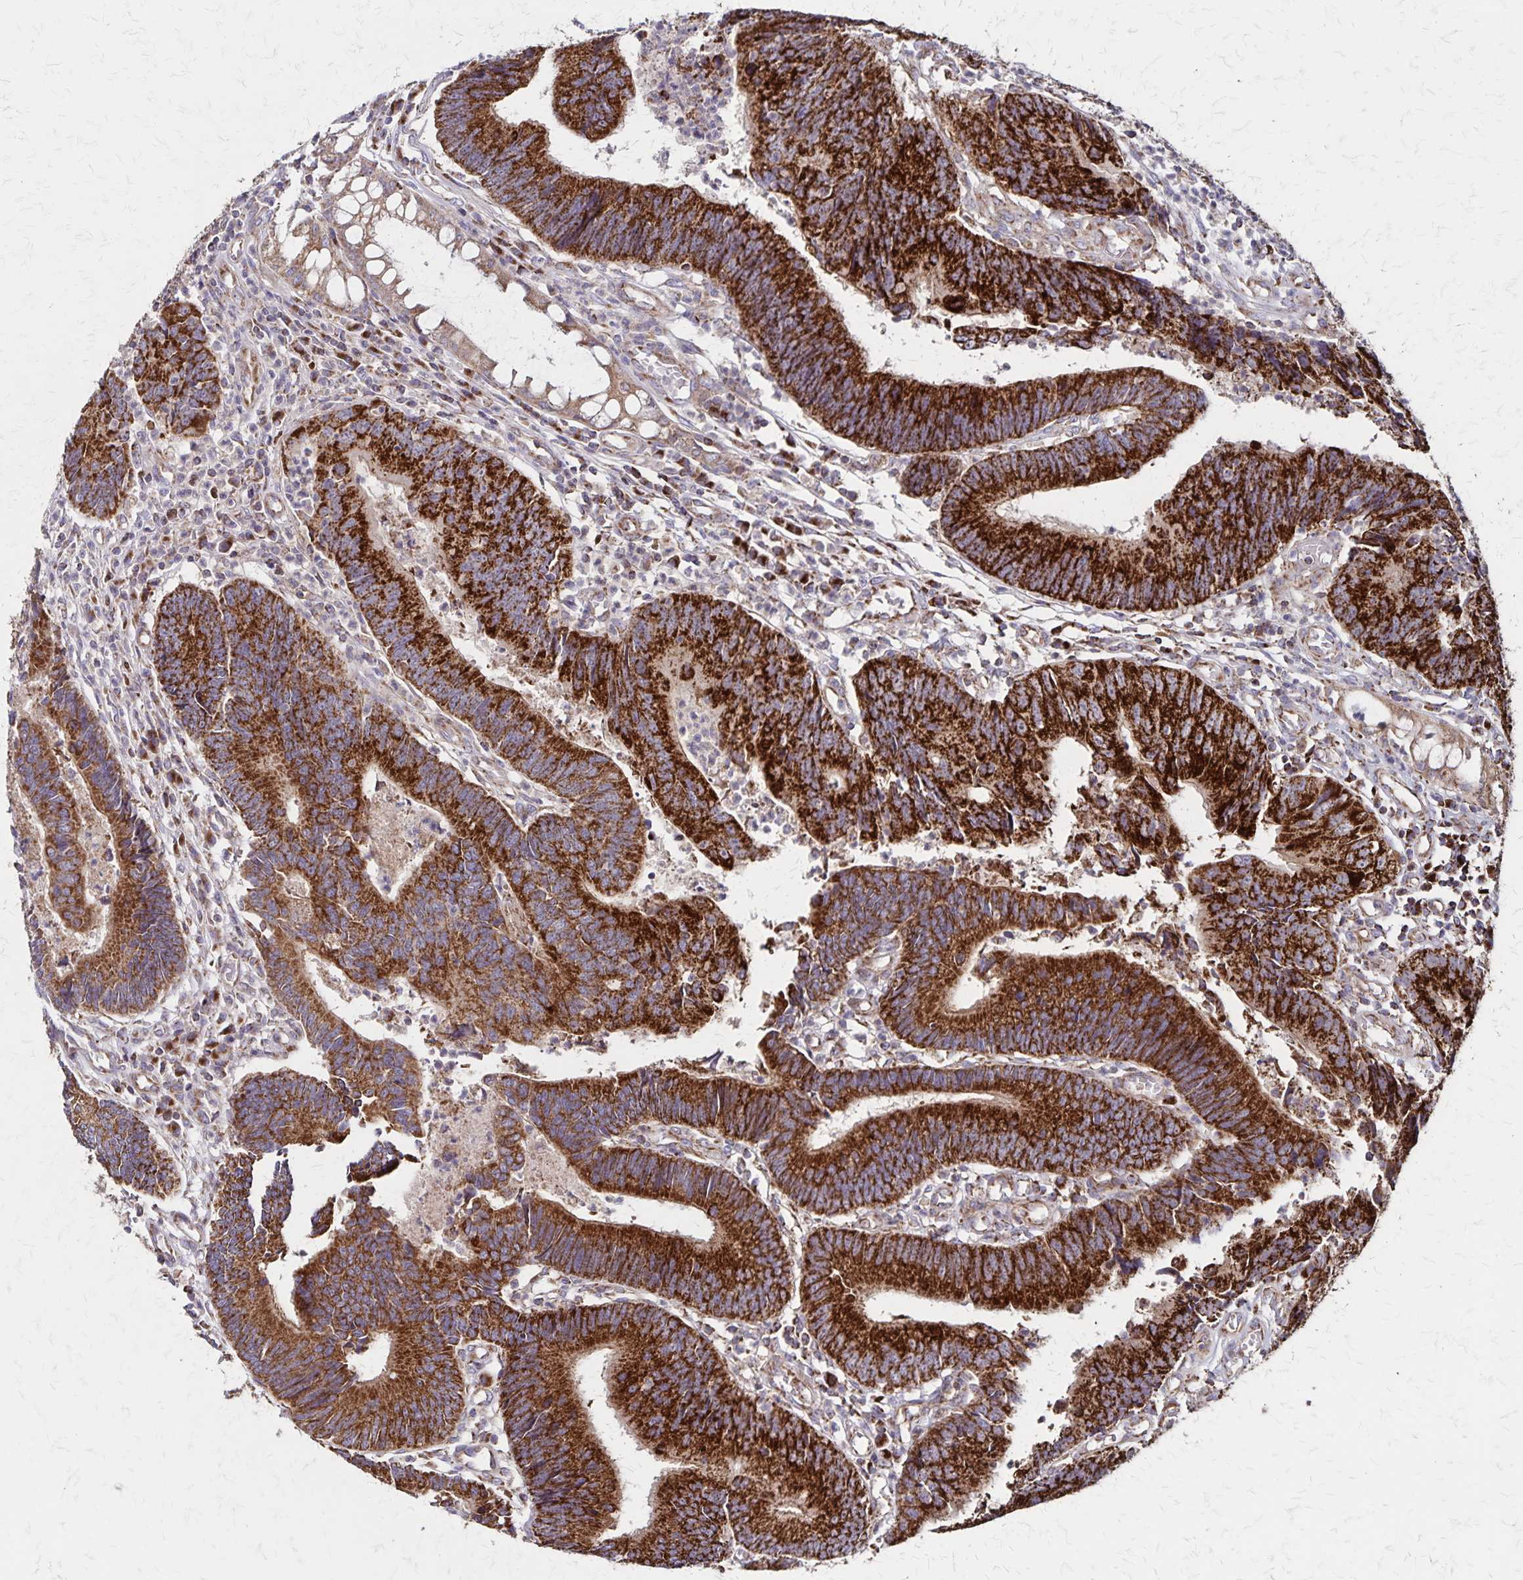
{"staining": {"intensity": "strong", "quantity": ">75%", "location": "cytoplasmic/membranous"}, "tissue": "colorectal cancer", "cell_type": "Tumor cells", "image_type": "cancer", "snomed": [{"axis": "morphology", "description": "Adenocarcinoma, NOS"}, {"axis": "topography", "description": "Colon"}], "caption": "About >75% of tumor cells in human colorectal cancer (adenocarcinoma) show strong cytoplasmic/membranous protein staining as visualized by brown immunohistochemical staining.", "gene": "NFS1", "patient": {"sex": "female", "age": 67}}